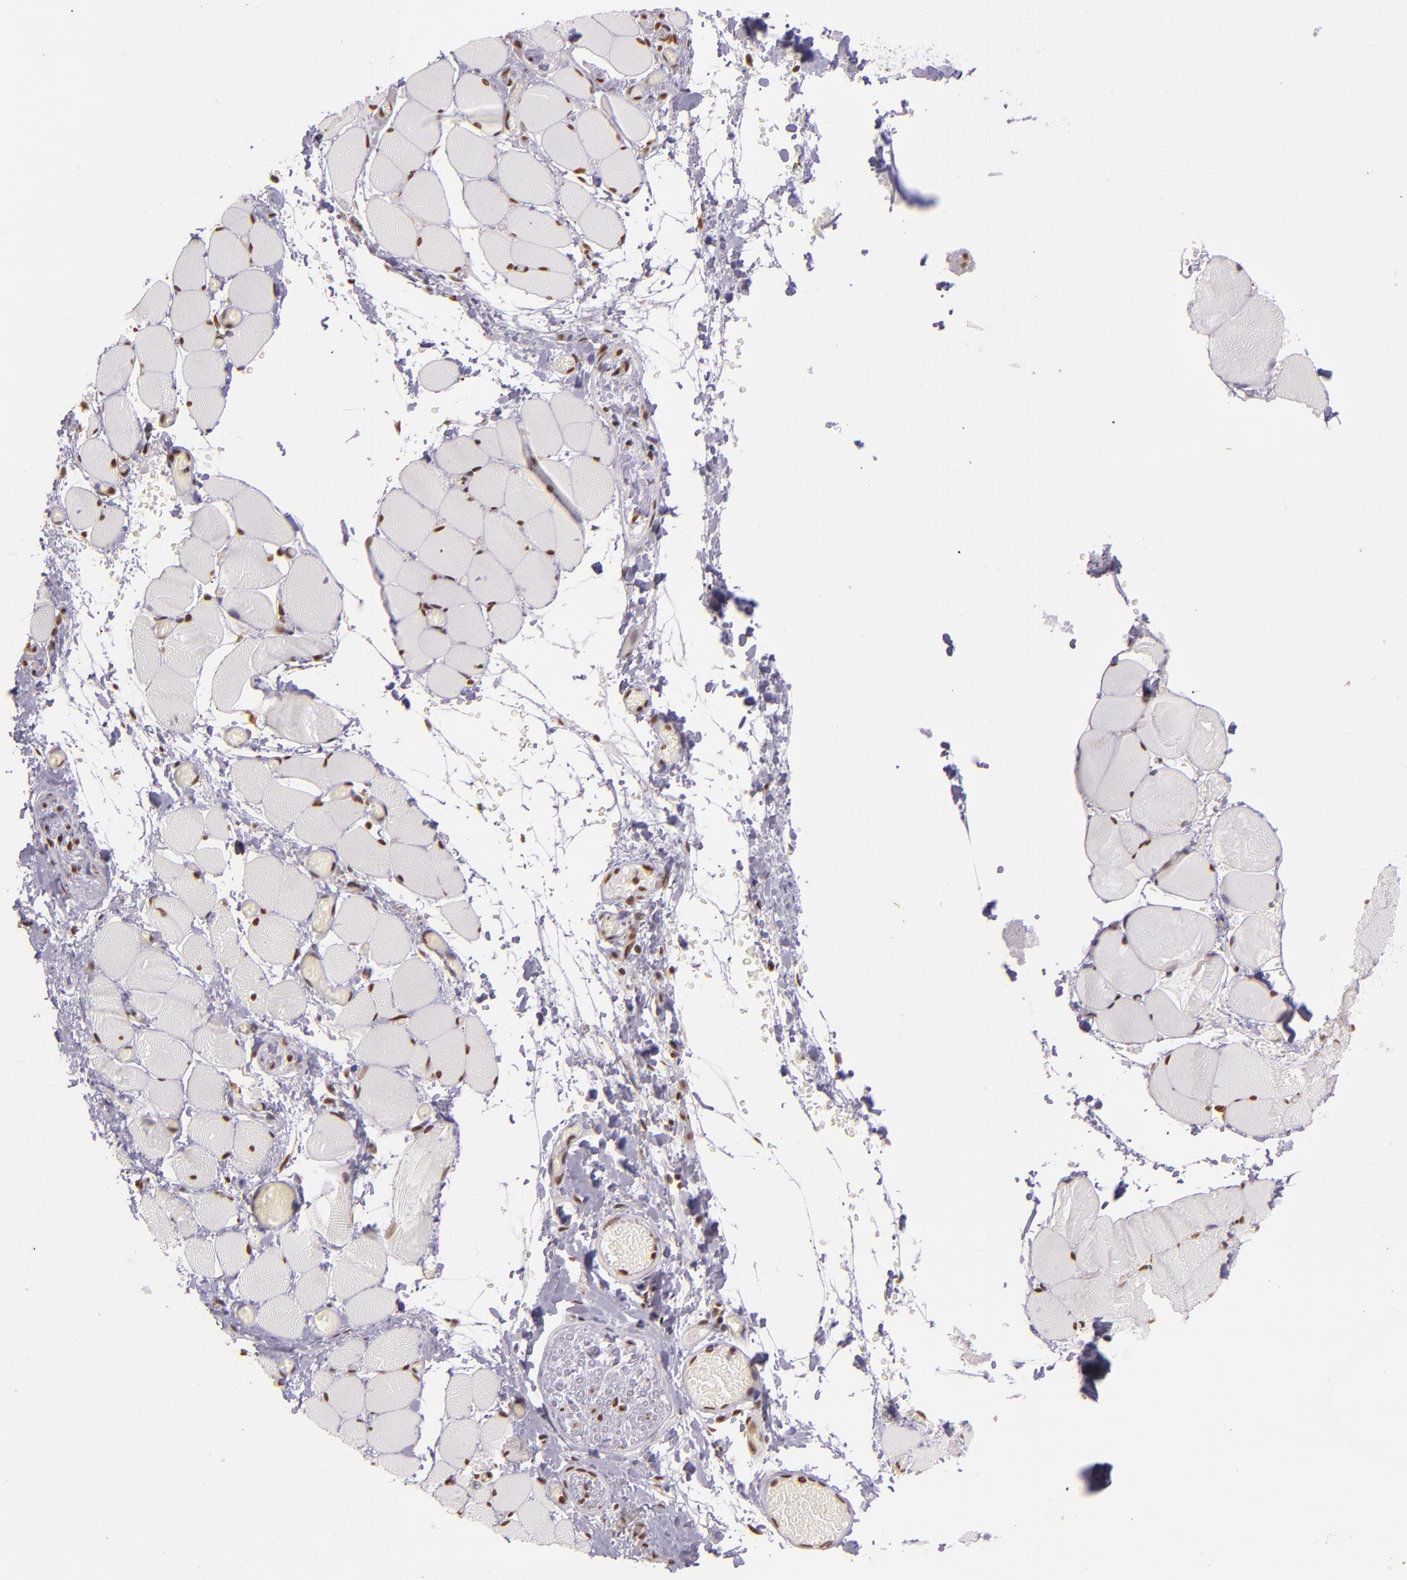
{"staining": {"intensity": "strong", "quantity": ">75%", "location": "nuclear"}, "tissue": "skeletal muscle", "cell_type": "Myocytes", "image_type": "normal", "snomed": [{"axis": "morphology", "description": "Normal tissue, NOS"}, {"axis": "topography", "description": "Skeletal muscle"}, {"axis": "topography", "description": "Soft tissue"}], "caption": "IHC micrograph of normal skeletal muscle: skeletal muscle stained using immunohistochemistry exhibits high levels of strong protein expression localized specifically in the nuclear of myocytes, appearing as a nuclear brown color.", "gene": "USF1", "patient": {"sex": "female", "age": 58}}